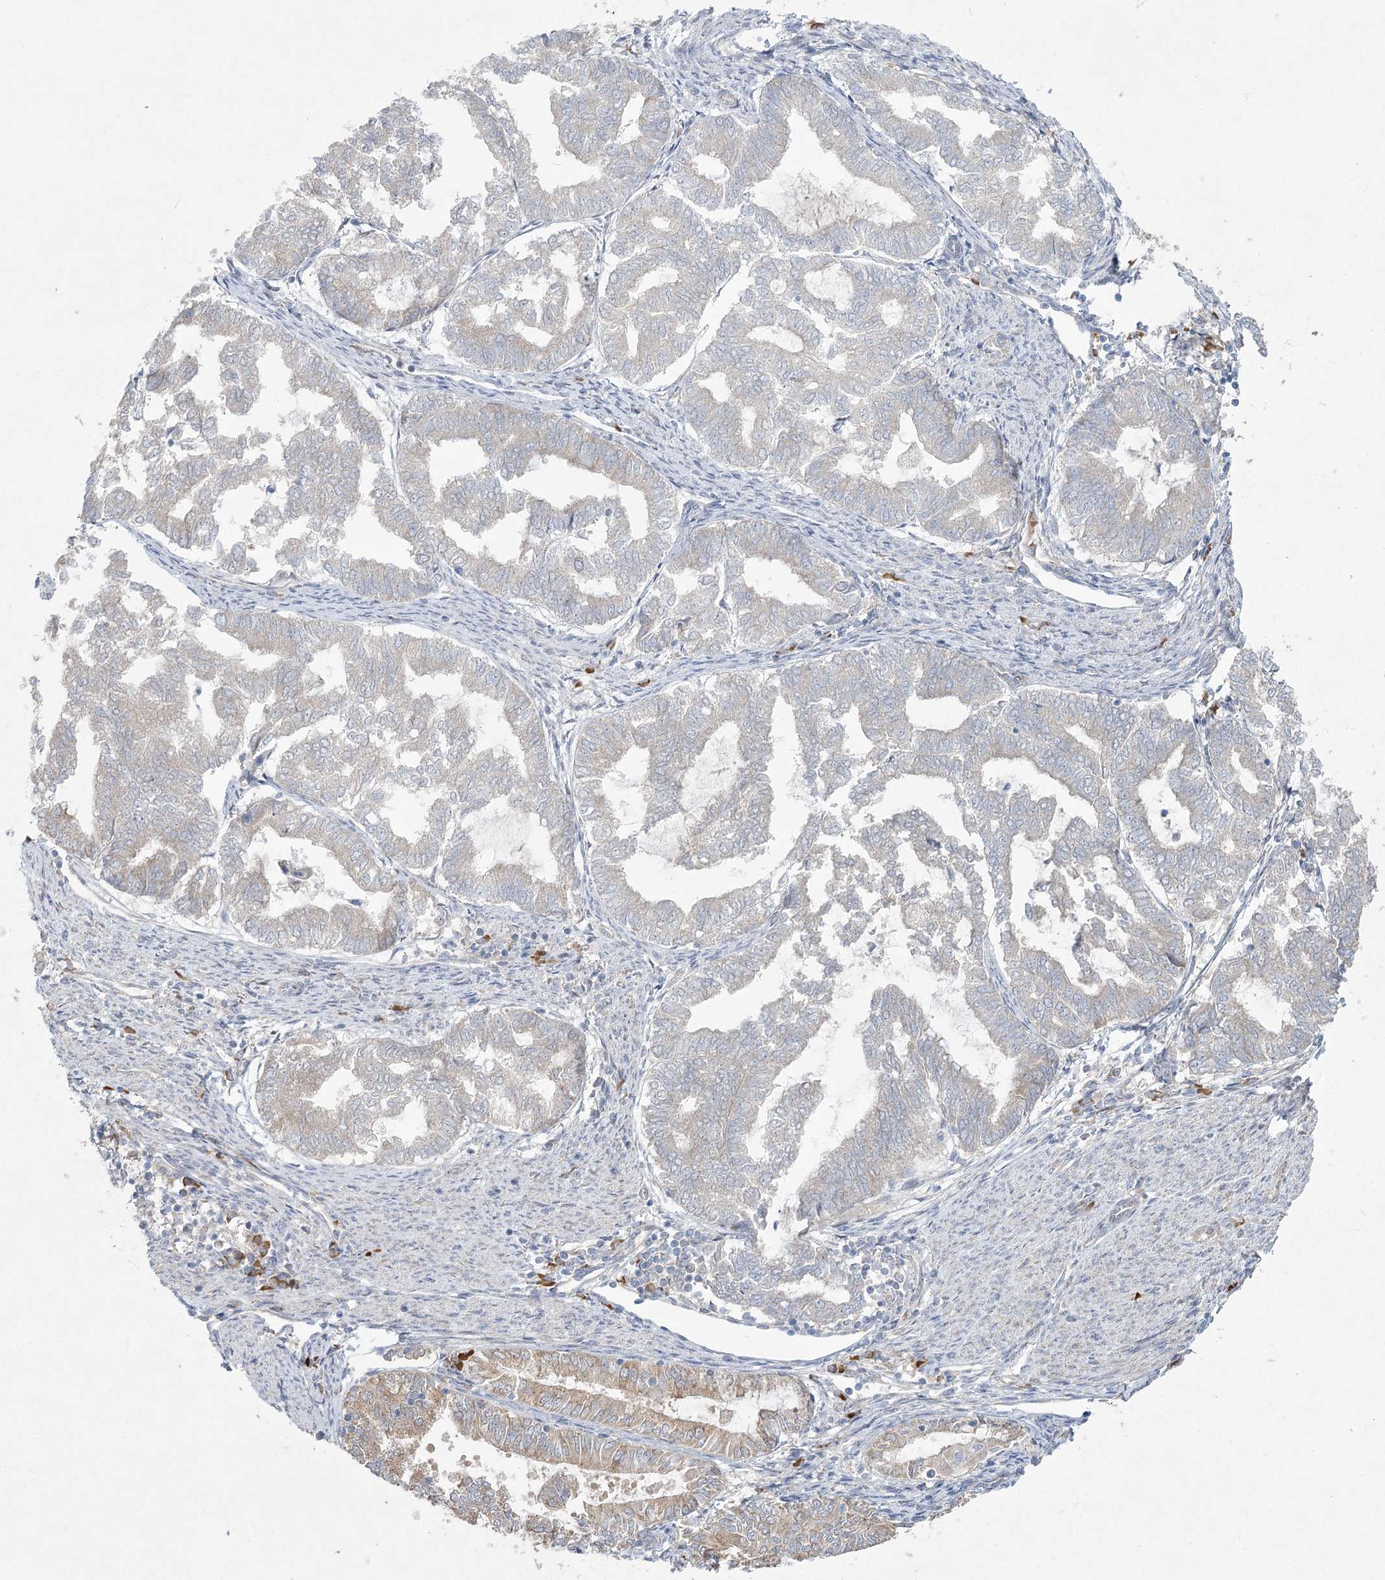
{"staining": {"intensity": "weak", "quantity": "<25%", "location": "cytoplasmic/membranous"}, "tissue": "endometrial cancer", "cell_type": "Tumor cells", "image_type": "cancer", "snomed": [{"axis": "morphology", "description": "Adenocarcinoma, NOS"}, {"axis": "topography", "description": "Endometrium"}], "caption": "Tumor cells are negative for protein expression in human endometrial cancer (adenocarcinoma).", "gene": "CAMTA1", "patient": {"sex": "female", "age": 79}}